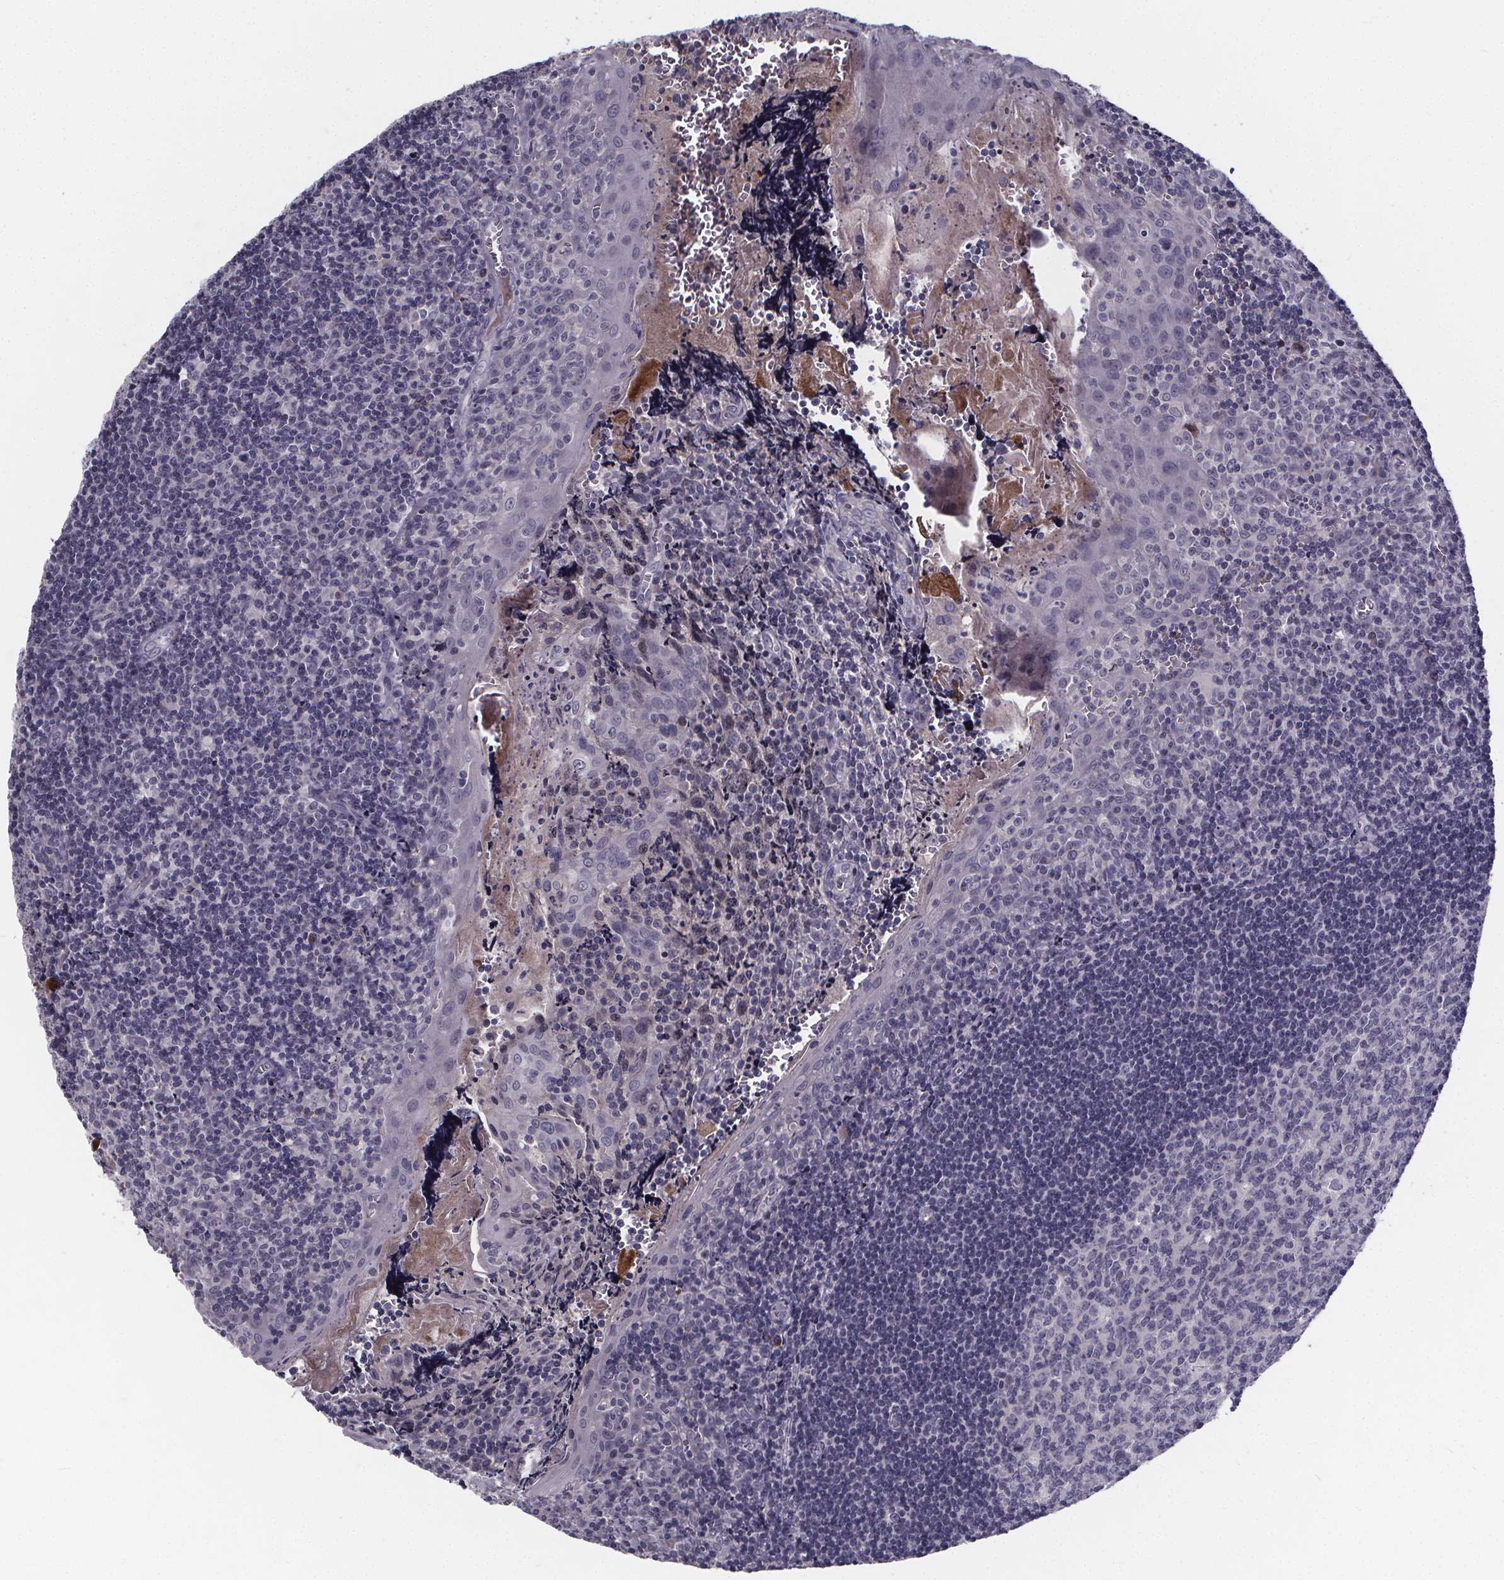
{"staining": {"intensity": "negative", "quantity": "none", "location": "none"}, "tissue": "tonsil", "cell_type": "Germinal center cells", "image_type": "normal", "snomed": [{"axis": "morphology", "description": "Normal tissue, NOS"}, {"axis": "morphology", "description": "Inflammation, NOS"}, {"axis": "topography", "description": "Tonsil"}], "caption": "Micrograph shows no significant protein positivity in germinal center cells of normal tonsil.", "gene": "AGT", "patient": {"sex": "female", "age": 31}}